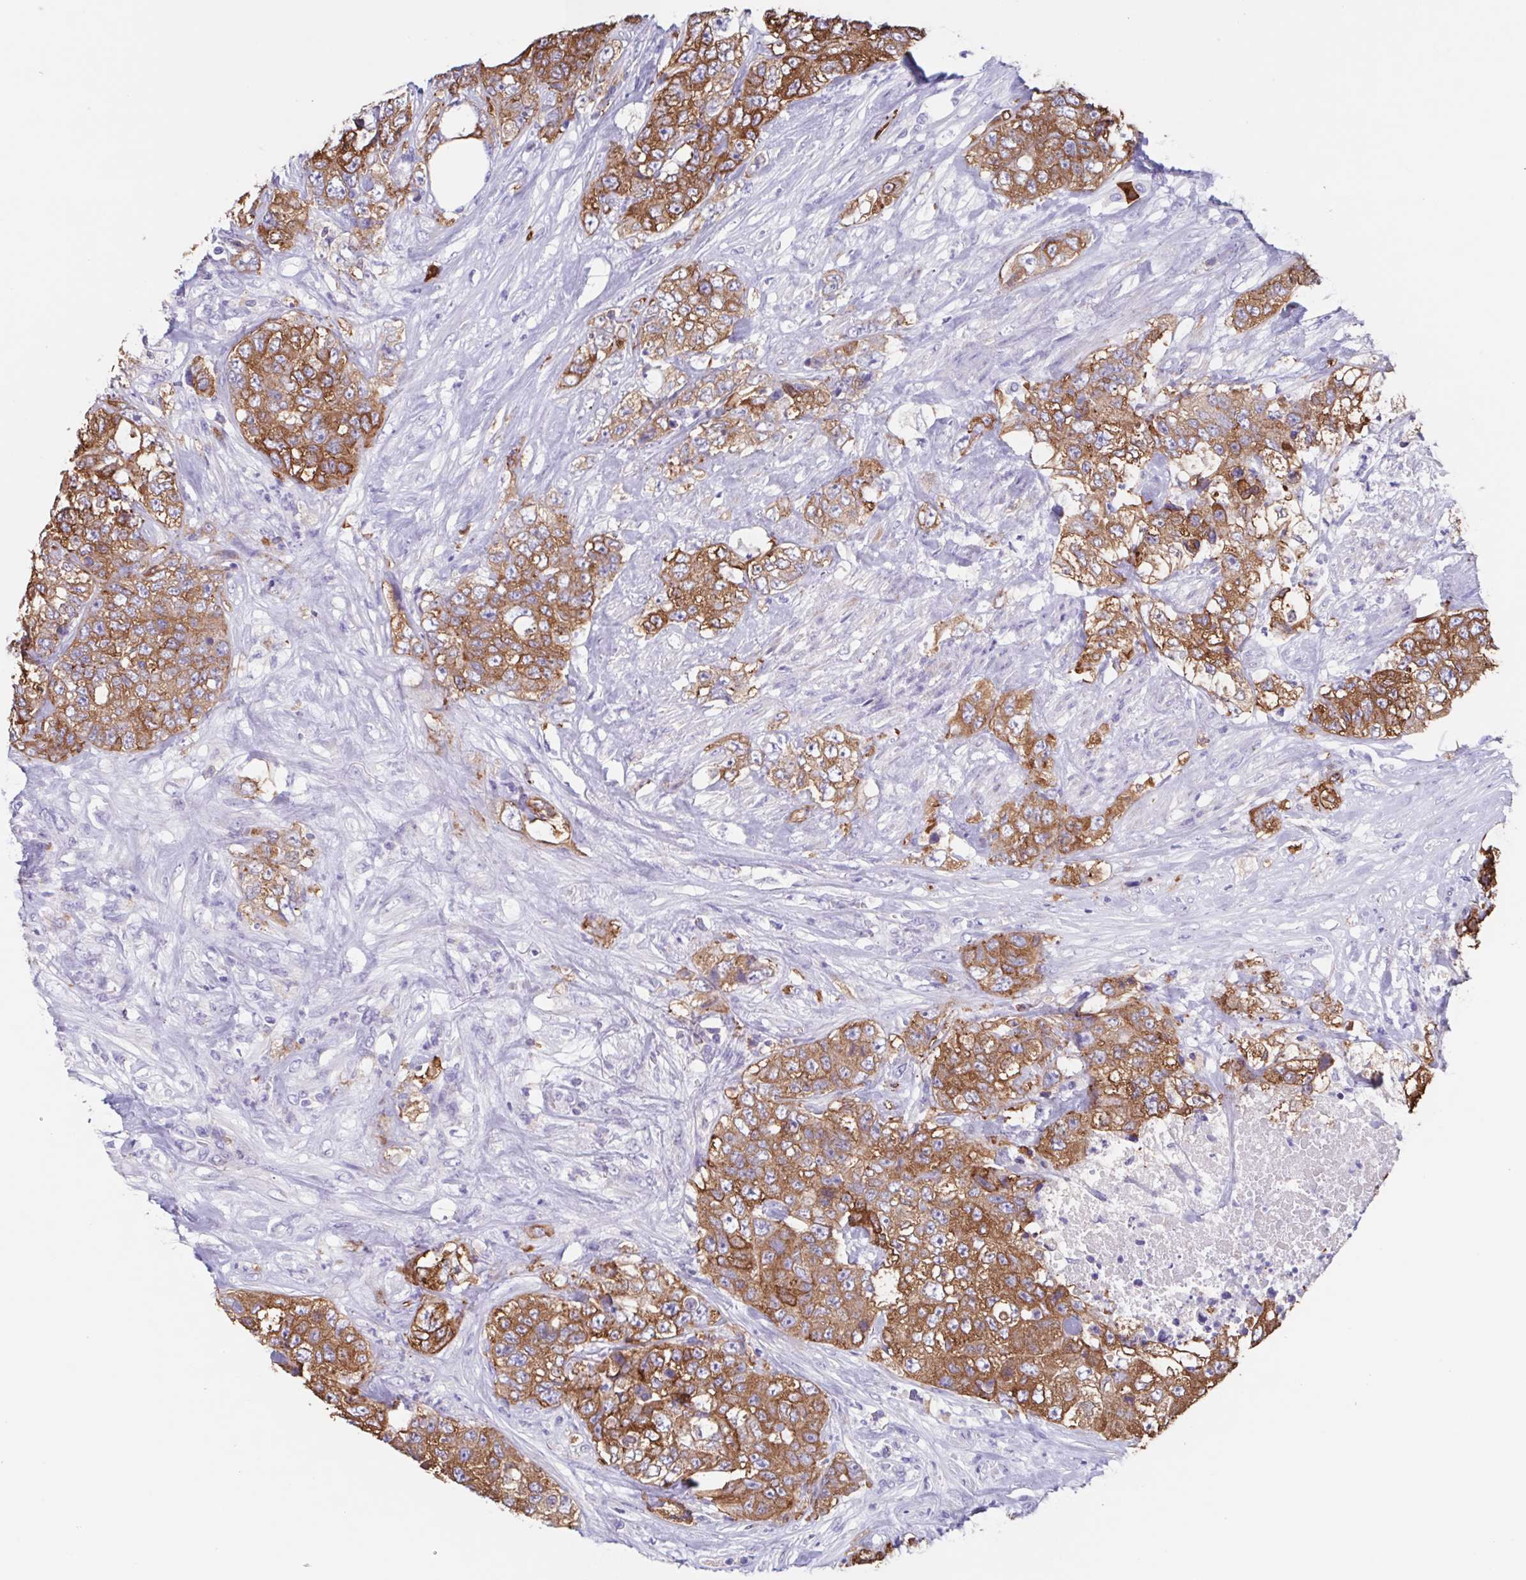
{"staining": {"intensity": "moderate", "quantity": ">75%", "location": "cytoplasmic/membranous"}, "tissue": "urothelial cancer", "cell_type": "Tumor cells", "image_type": "cancer", "snomed": [{"axis": "morphology", "description": "Urothelial carcinoma, High grade"}, {"axis": "topography", "description": "Urinary bladder"}], "caption": "Protein expression analysis of human high-grade urothelial carcinoma reveals moderate cytoplasmic/membranous expression in approximately >75% of tumor cells.", "gene": "TPD52", "patient": {"sex": "female", "age": 78}}